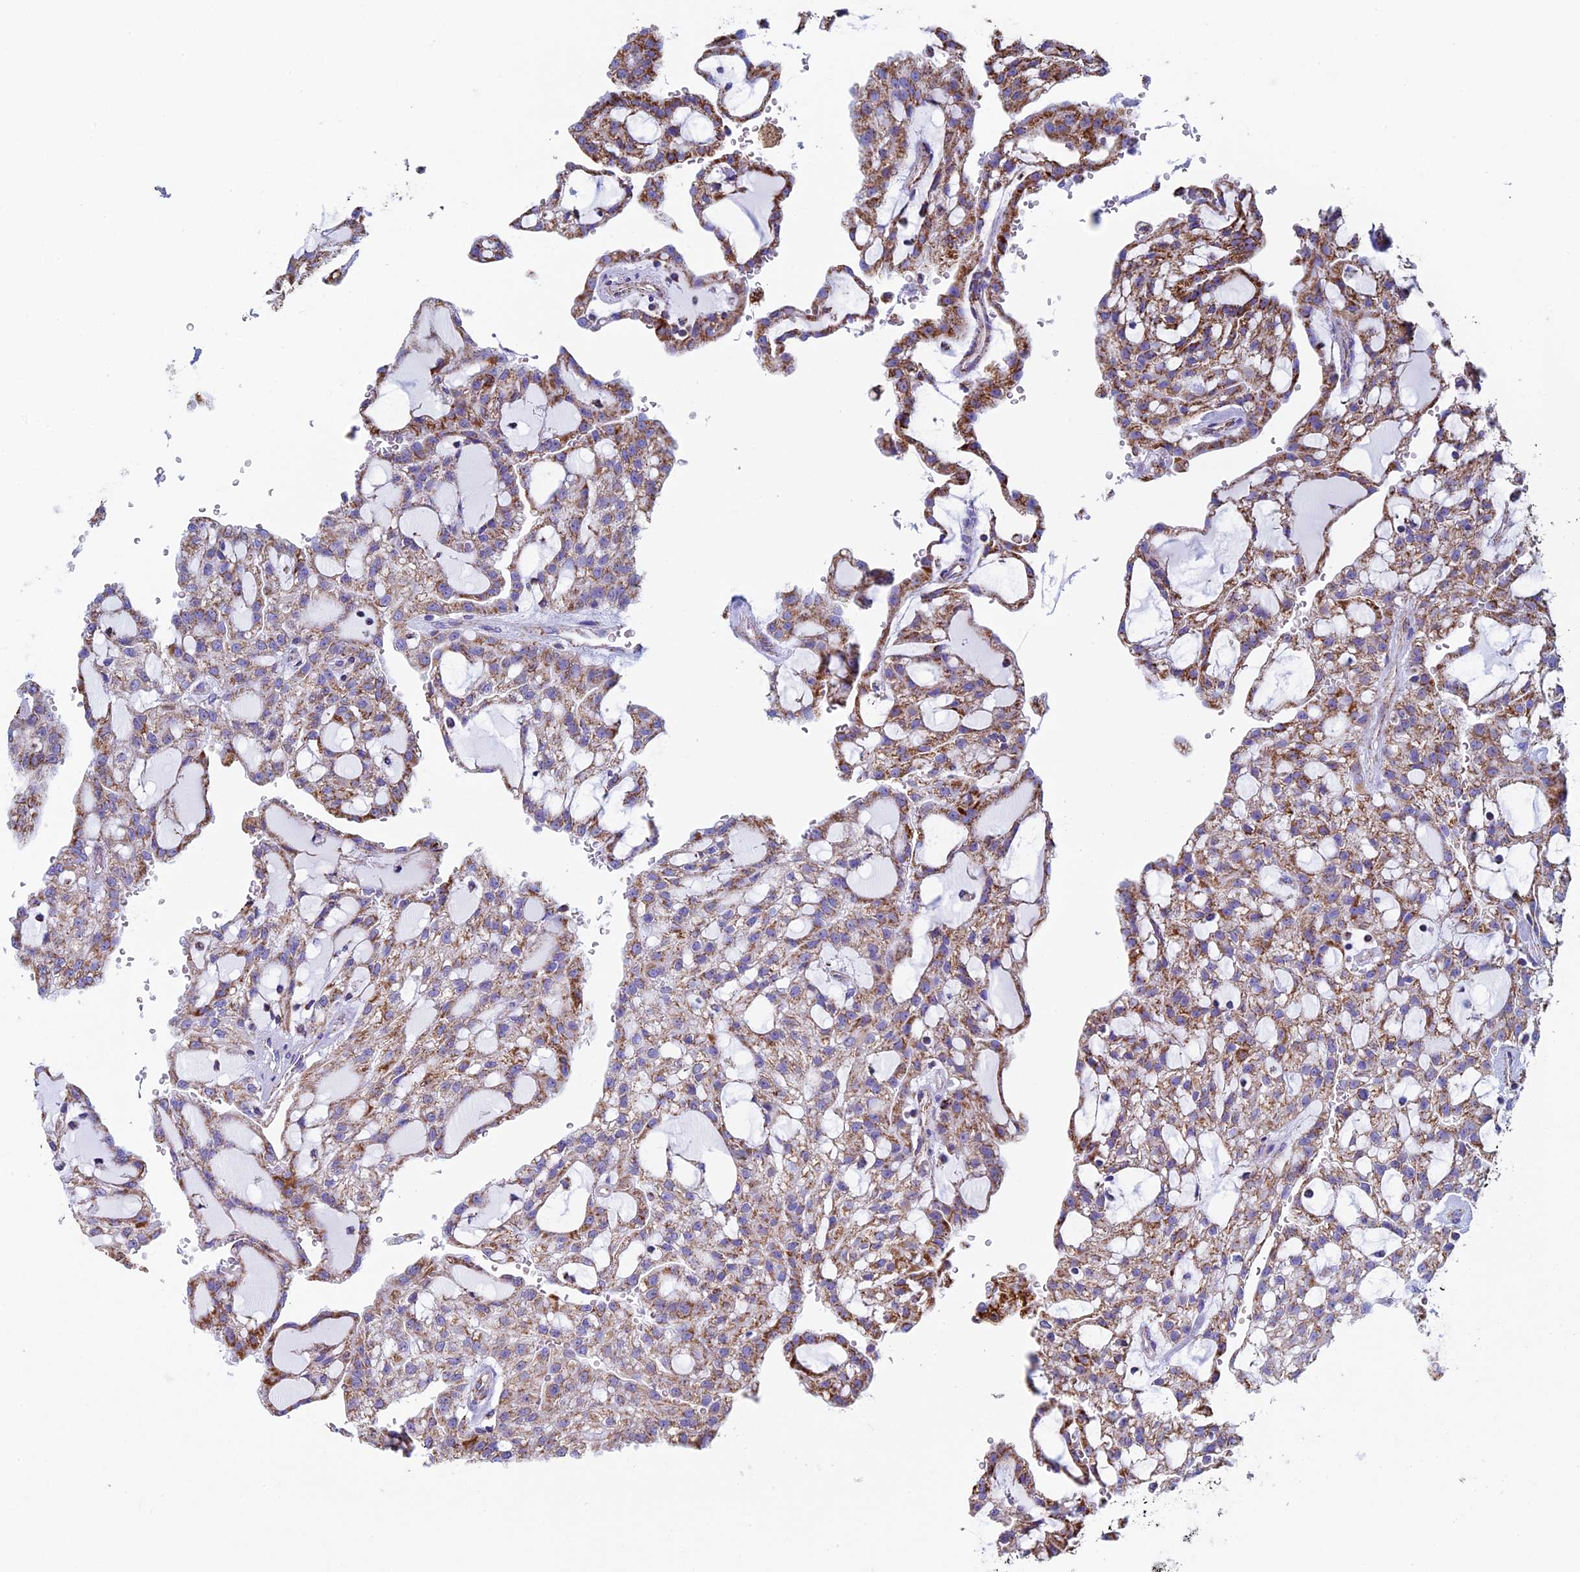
{"staining": {"intensity": "moderate", "quantity": ">75%", "location": "cytoplasmic/membranous"}, "tissue": "renal cancer", "cell_type": "Tumor cells", "image_type": "cancer", "snomed": [{"axis": "morphology", "description": "Adenocarcinoma, NOS"}, {"axis": "topography", "description": "Kidney"}], "caption": "IHC micrograph of neoplastic tissue: human adenocarcinoma (renal) stained using immunohistochemistry demonstrates medium levels of moderate protein expression localized specifically in the cytoplasmic/membranous of tumor cells, appearing as a cytoplasmic/membranous brown color.", "gene": "UQCRFS1", "patient": {"sex": "male", "age": 63}}